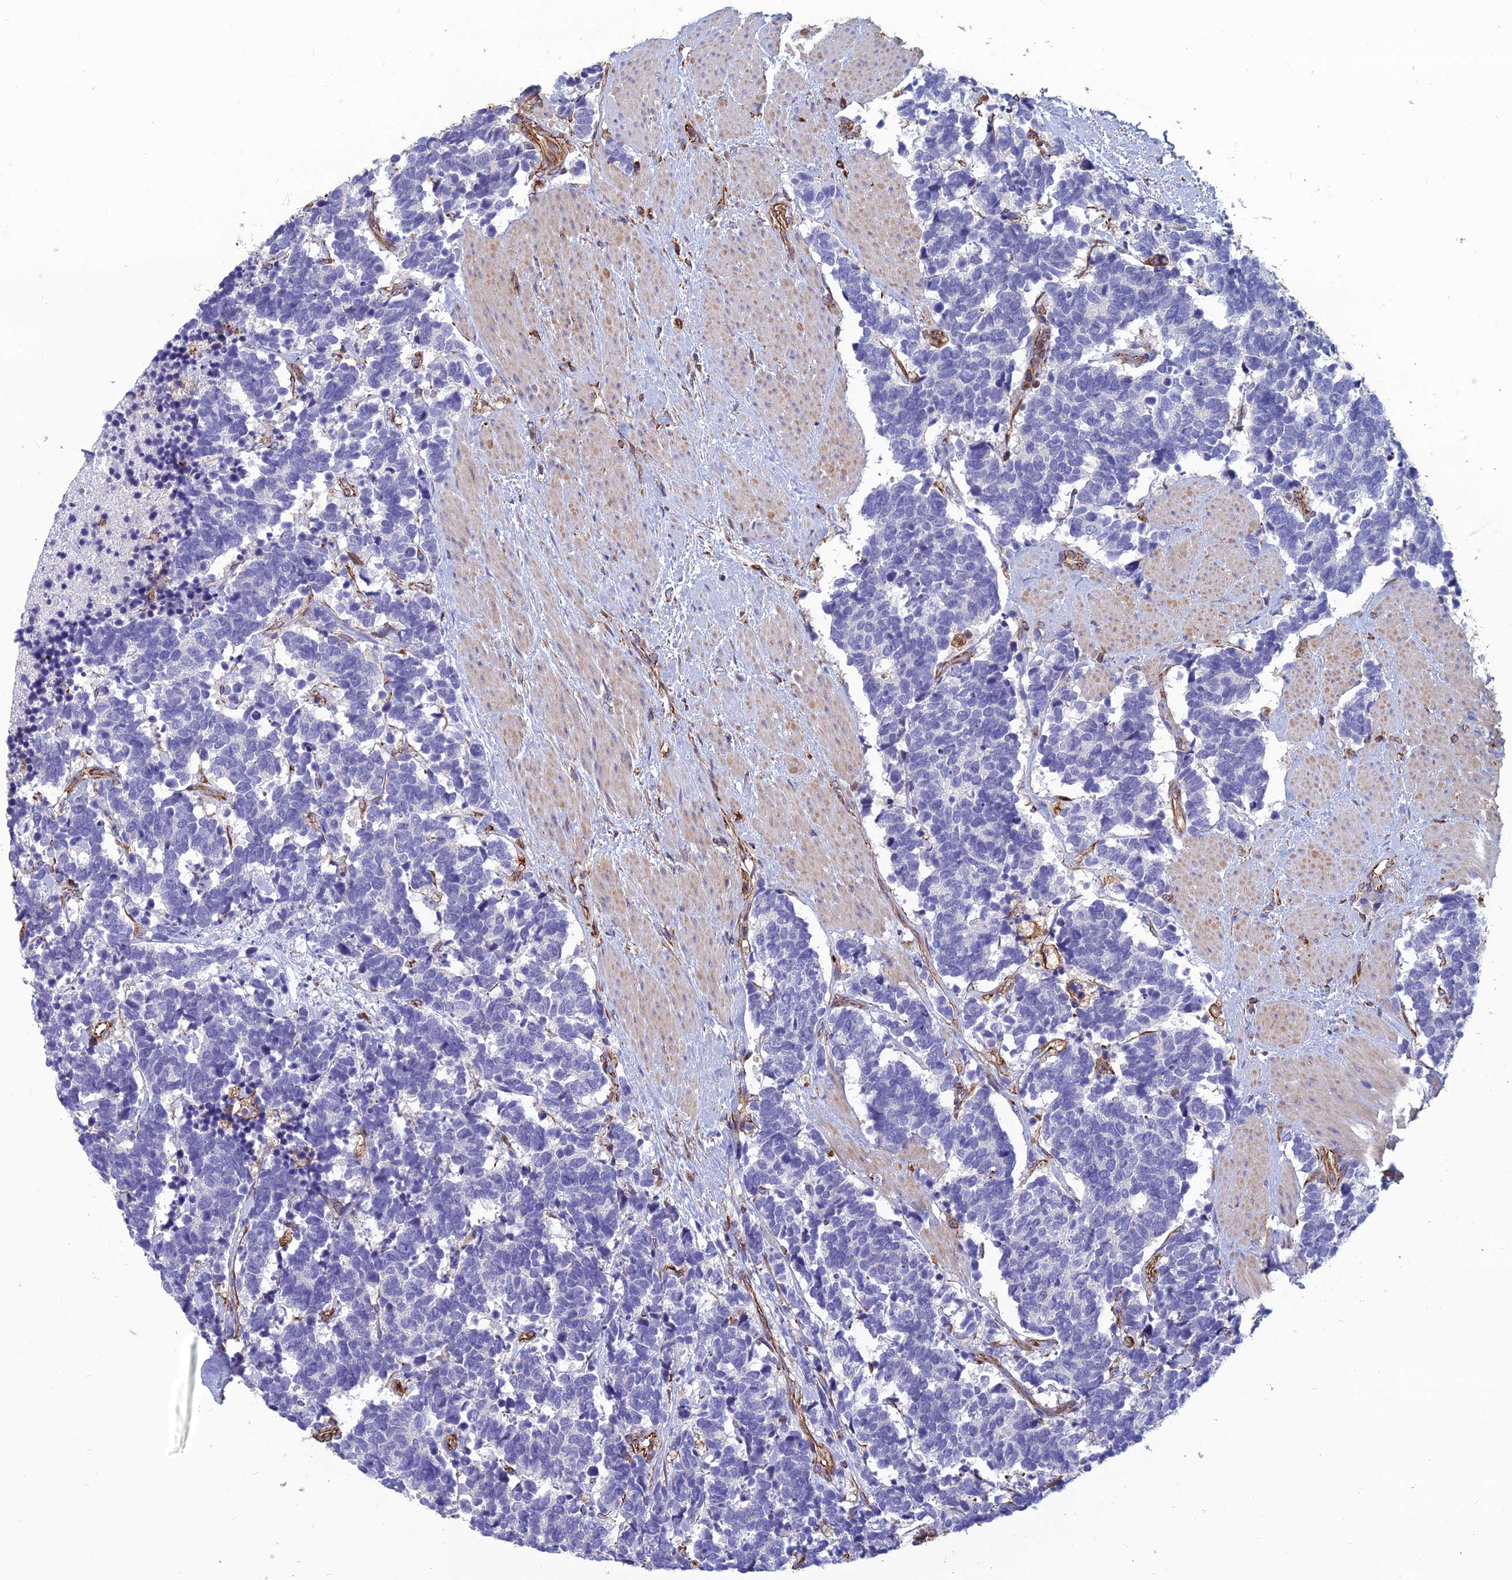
{"staining": {"intensity": "negative", "quantity": "none", "location": "none"}, "tissue": "carcinoid", "cell_type": "Tumor cells", "image_type": "cancer", "snomed": [{"axis": "morphology", "description": "Carcinoma, NOS"}, {"axis": "morphology", "description": "Carcinoid, malignant, NOS"}, {"axis": "topography", "description": "Prostate"}], "caption": "Tumor cells show no significant staining in carcinoid (malignant).", "gene": "PSMD11", "patient": {"sex": "male", "age": 57}}